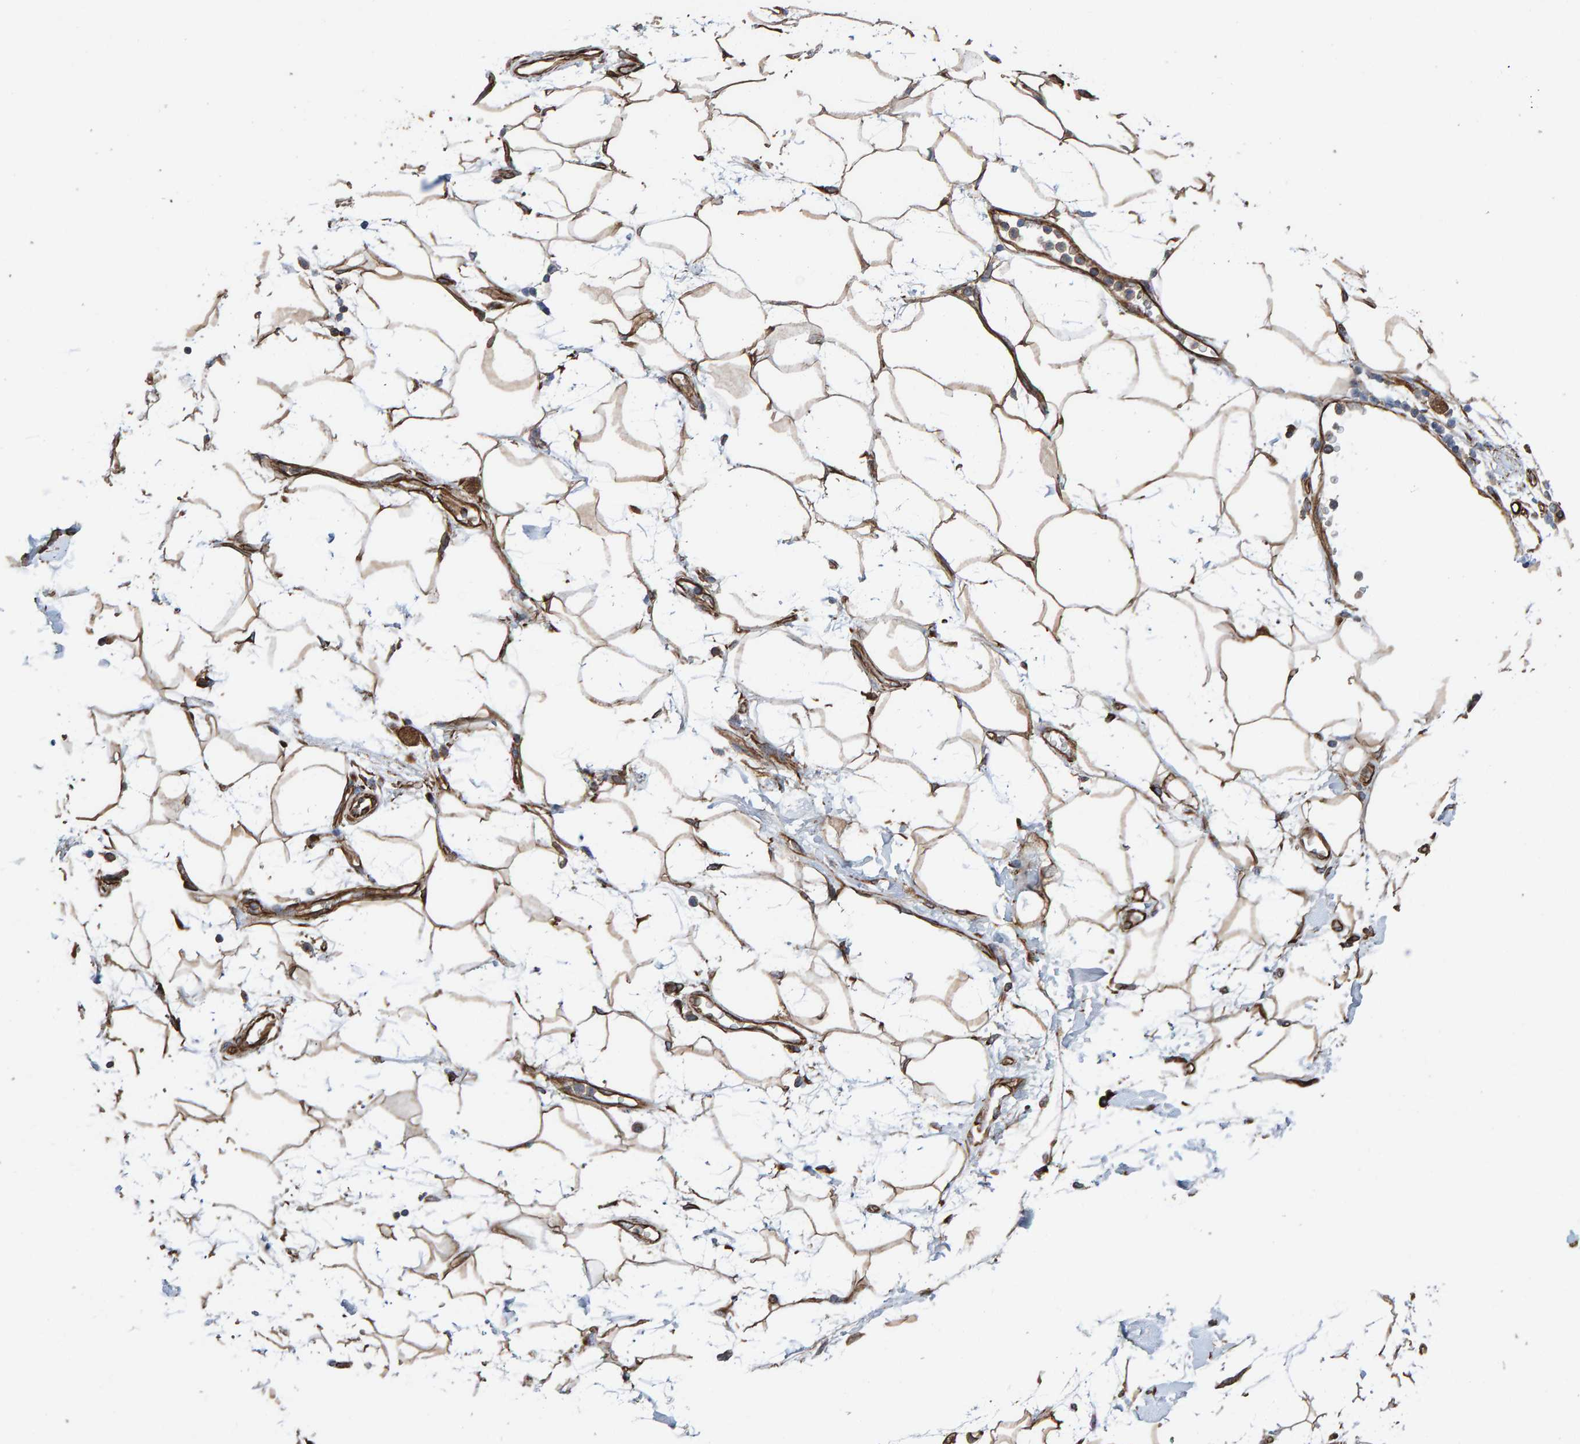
{"staining": {"intensity": "moderate", "quantity": ">75%", "location": "cytoplasmic/membranous"}, "tissue": "adipose tissue", "cell_type": "Adipocytes", "image_type": "normal", "snomed": [{"axis": "morphology", "description": "Normal tissue, NOS"}, {"axis": "morphology", "description": "Adenocarcinoma, NOS"}, {"axis": "topography", "description": "Duodenum"}, {"axis": "topography", "description": "Peripheral nerve tissue"}], "caption": "Protein staining reveals moderate cytoplasmic/membranous positivity in approximately >75% of adipocytes in unremarkable adipose tissue.", "gene": "ZNF347", "patient": {"sex": "female", "age": 60}}